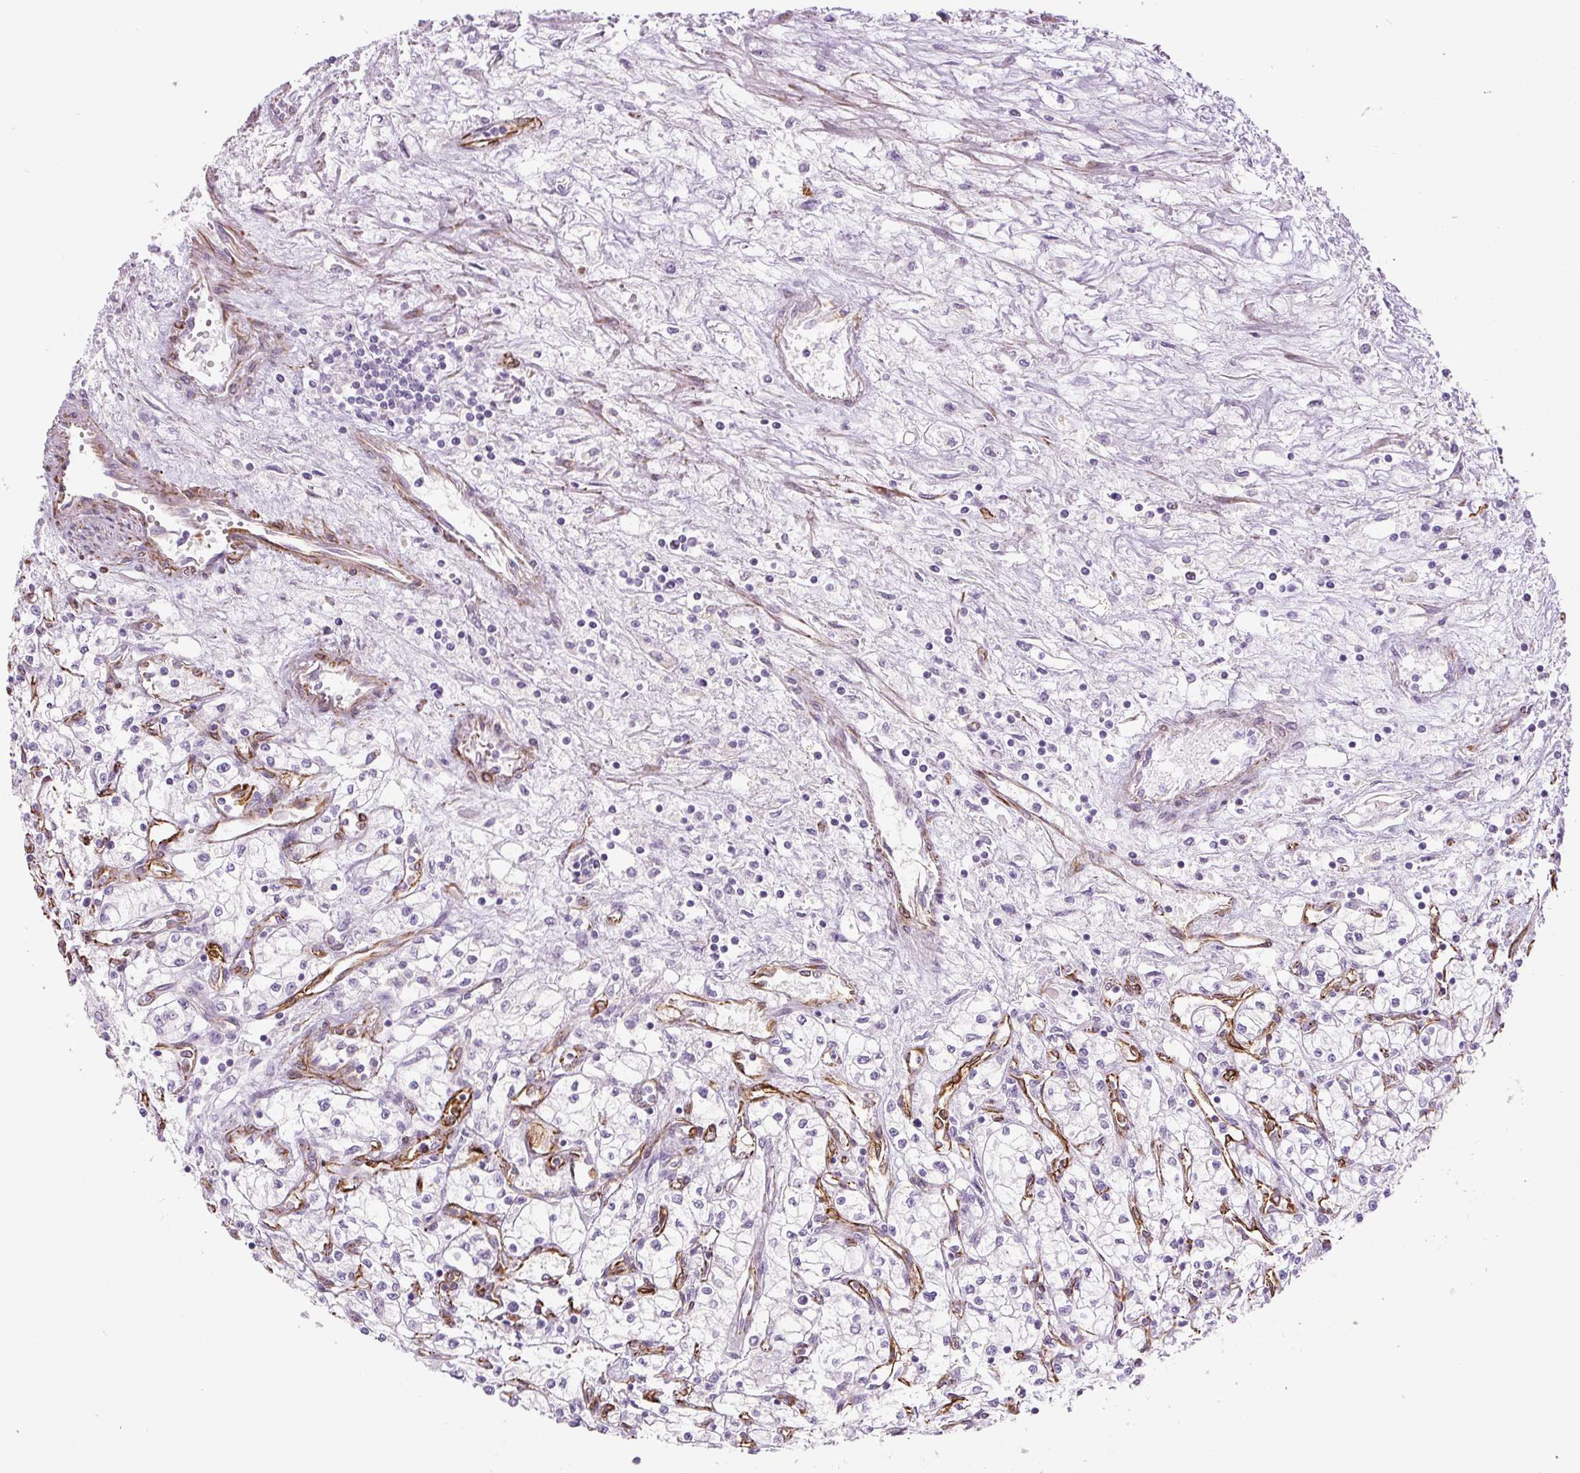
{"staining": {"intensity": "negative", "quantity": "none", "location": "none"}, "tissue": "renal cancer", "cell_type": "Tumor cells", "image_type": "cancer", "snomed": [{"axis": "morphology", "description": "Adenocarcinoma, NOS"}, {"axis": "topography", "description": "Kidney"}], "caption": "Tumor cells are negative for protein expression in human adenocarcinoma (renal).", "gene": "NES", "patient": {"sex": "male", "age": 59}}